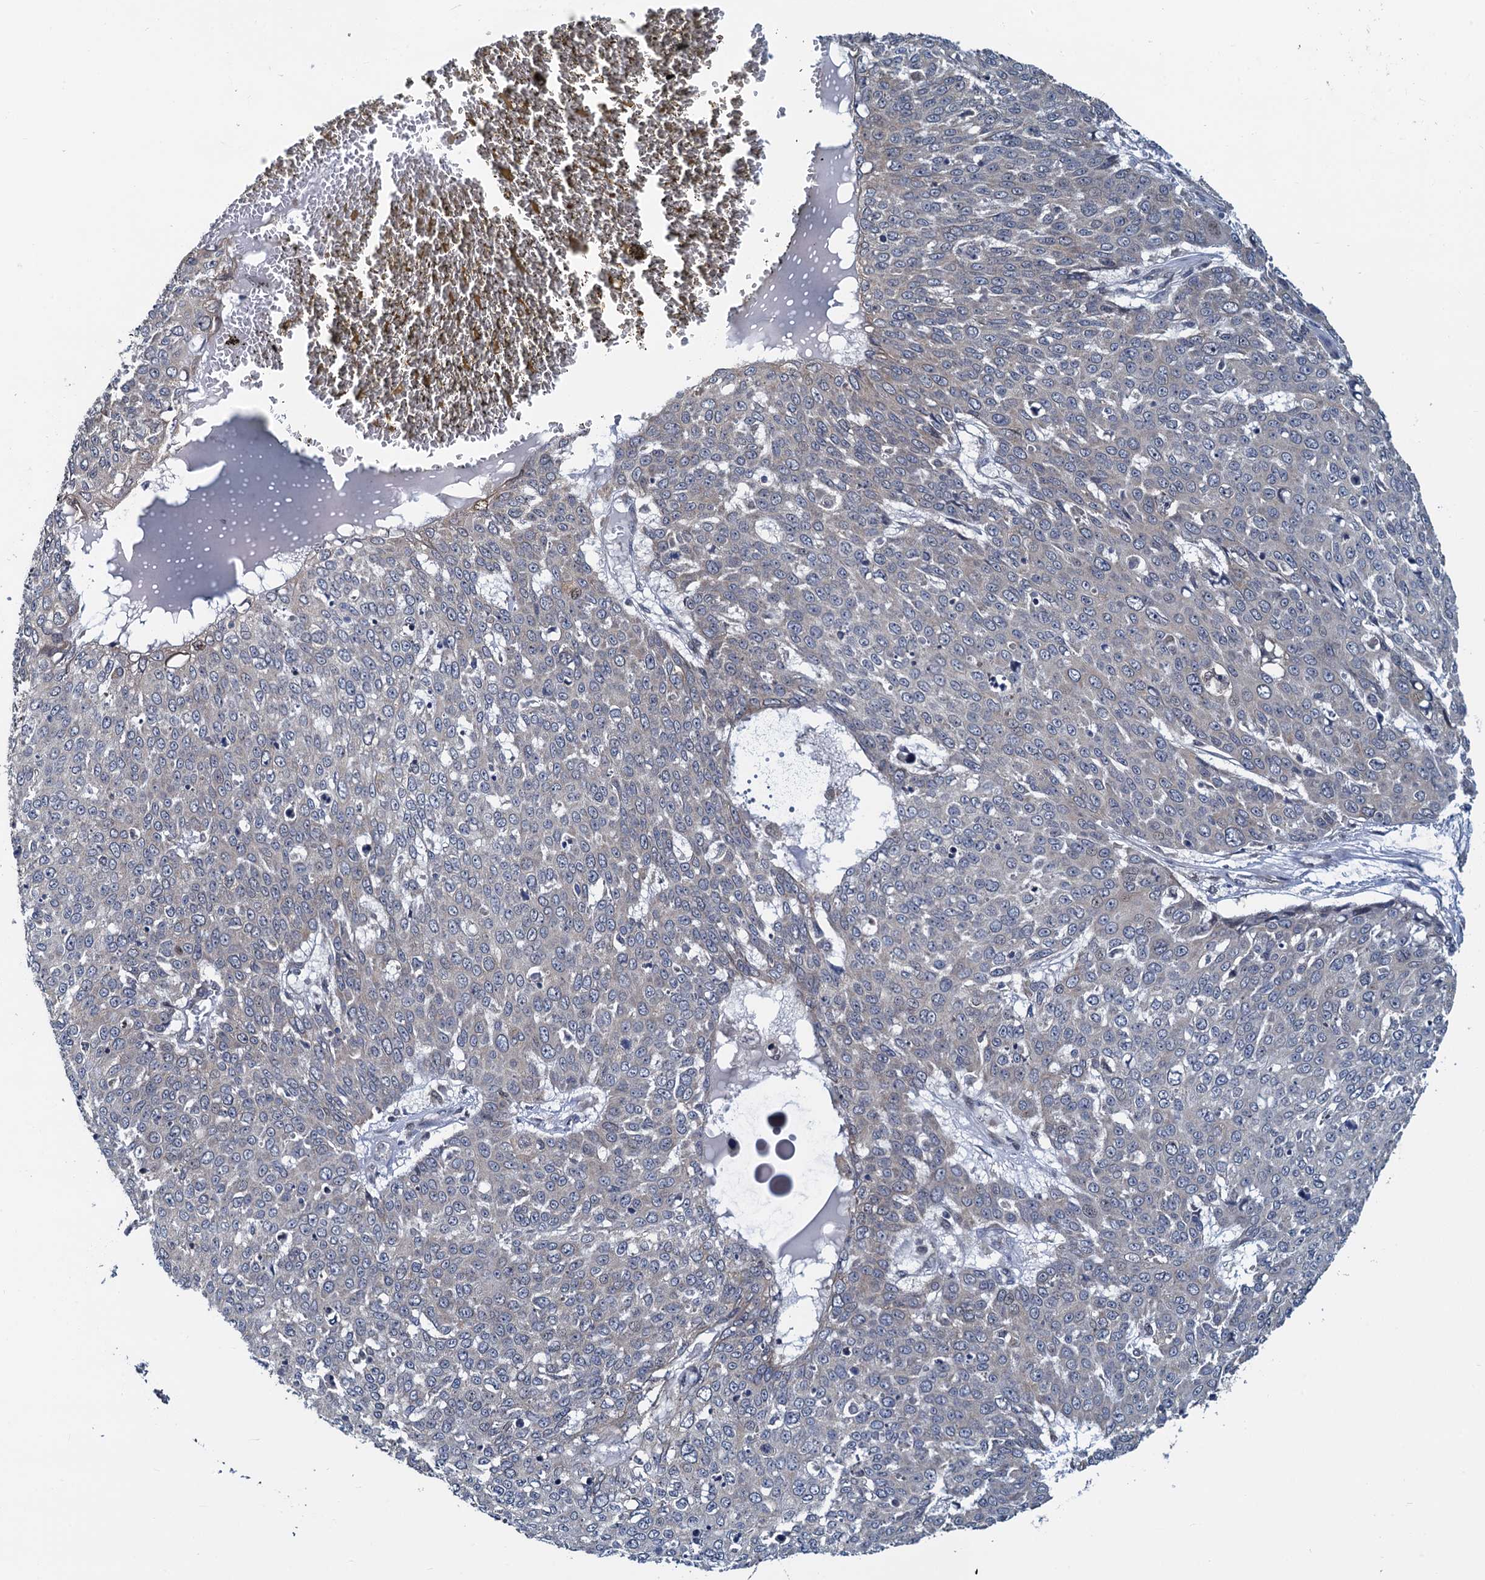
{"staining": {"intensity": "weak", "quantity": "<25%", "location": "cytoplasmic/membranous"}, "tissue": "skin cancer", "cell_type": "Tumor cells", "image_type": "cancer", "snomed": [{"axis": "morphology", "description": "Squamous cell carcinoma, NOS"}, {"axis": "topography", "description": "Skin"}], "caption": "This is an immunohistochemistry (IHC) photomicrograph of human skin cancer. There is no expression in tumor cells.", "gene": "RNF125", "patient": {"sex": "male", "age": 71}}